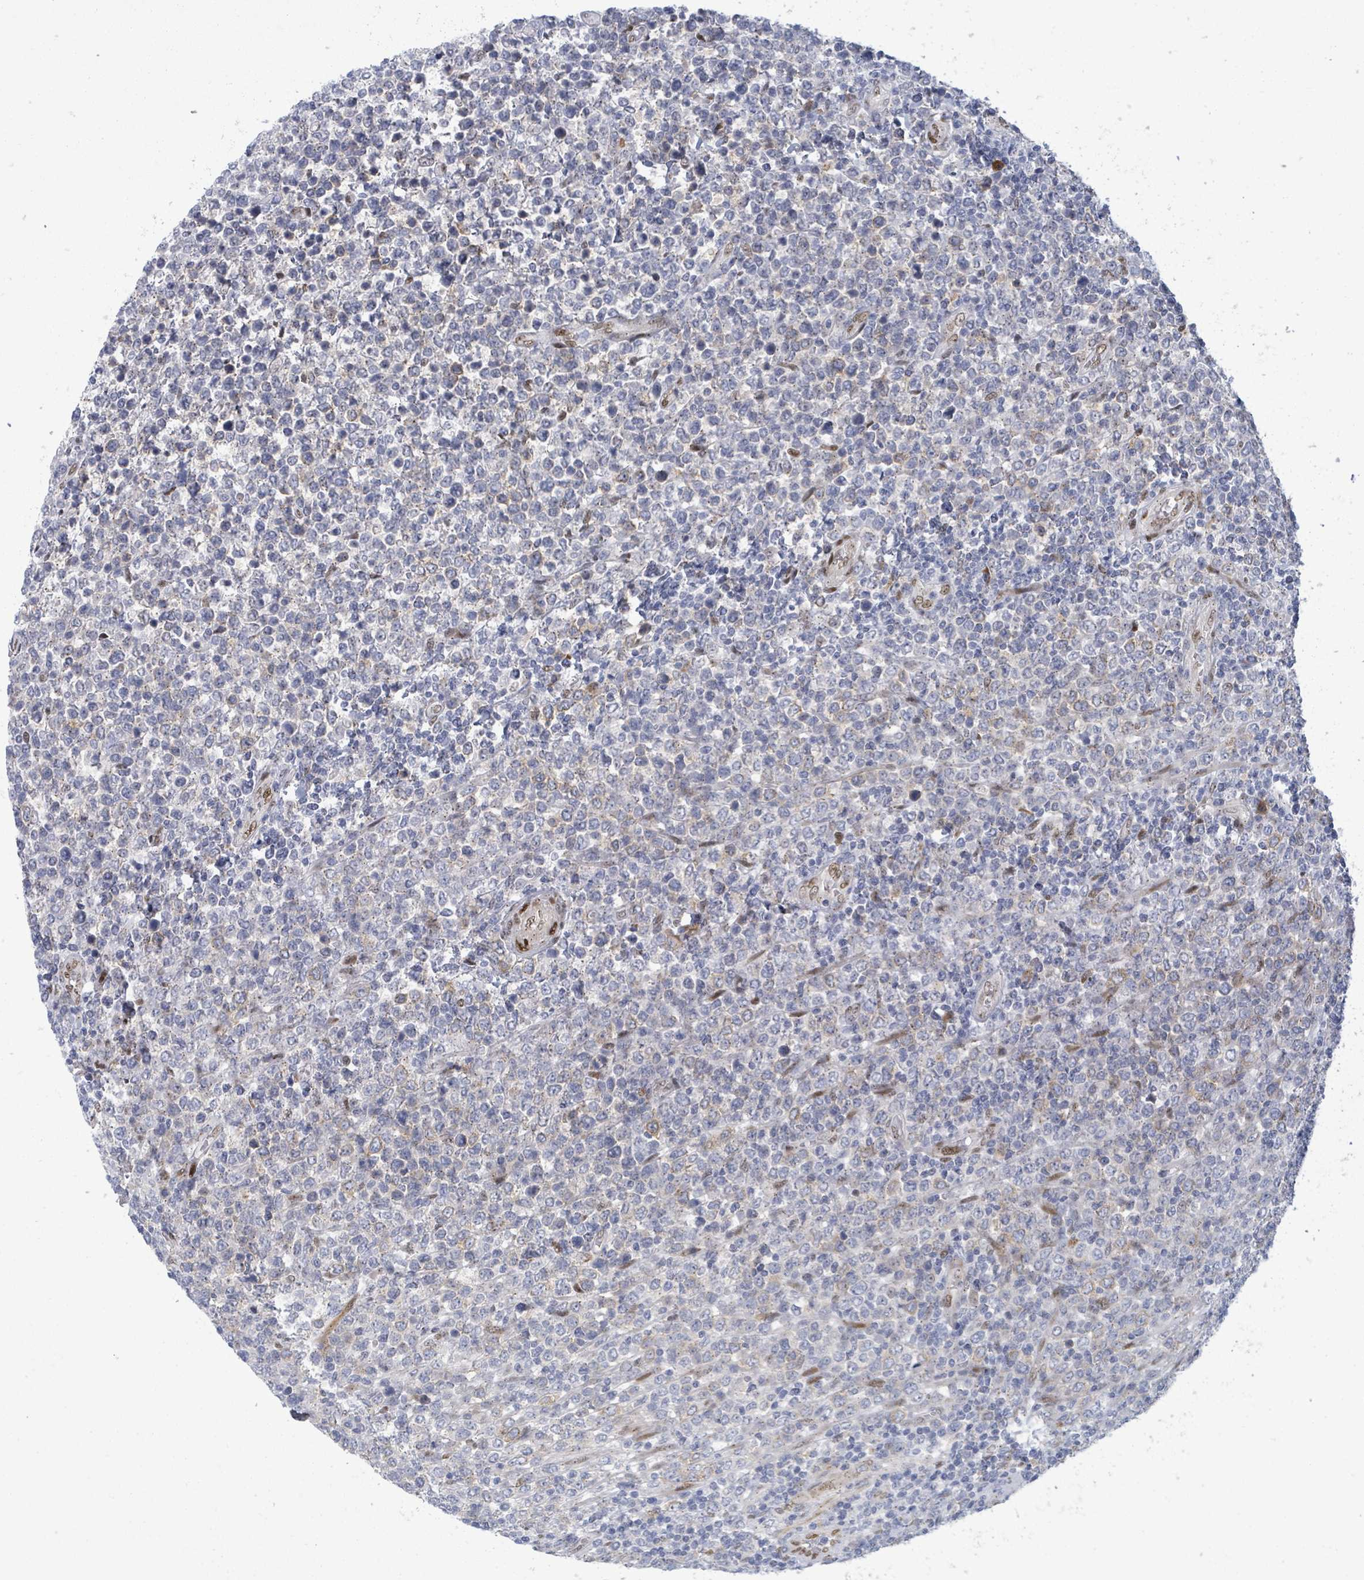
{"staining": {"intensity": "negative", "quantity": "none", "location": "none"}, "tissue": "lymphoma", "cell_type": "Tumor cells", "image_type": "cancer", "snomed": [{"axis": "morphology", "description": "Malignant lymphoma, non-Hodgkin's type, High grade"}, {"axis": "topography", "description": "Soft tissue"}], "caption": "DAB immunohistochemical staining of high-grade malignant lymphoma, non-Hodgkin's type reveals no significant staining in tumor cells.", "gene": "TUSC1", "patient": {"sex": "female", "age": 56}}